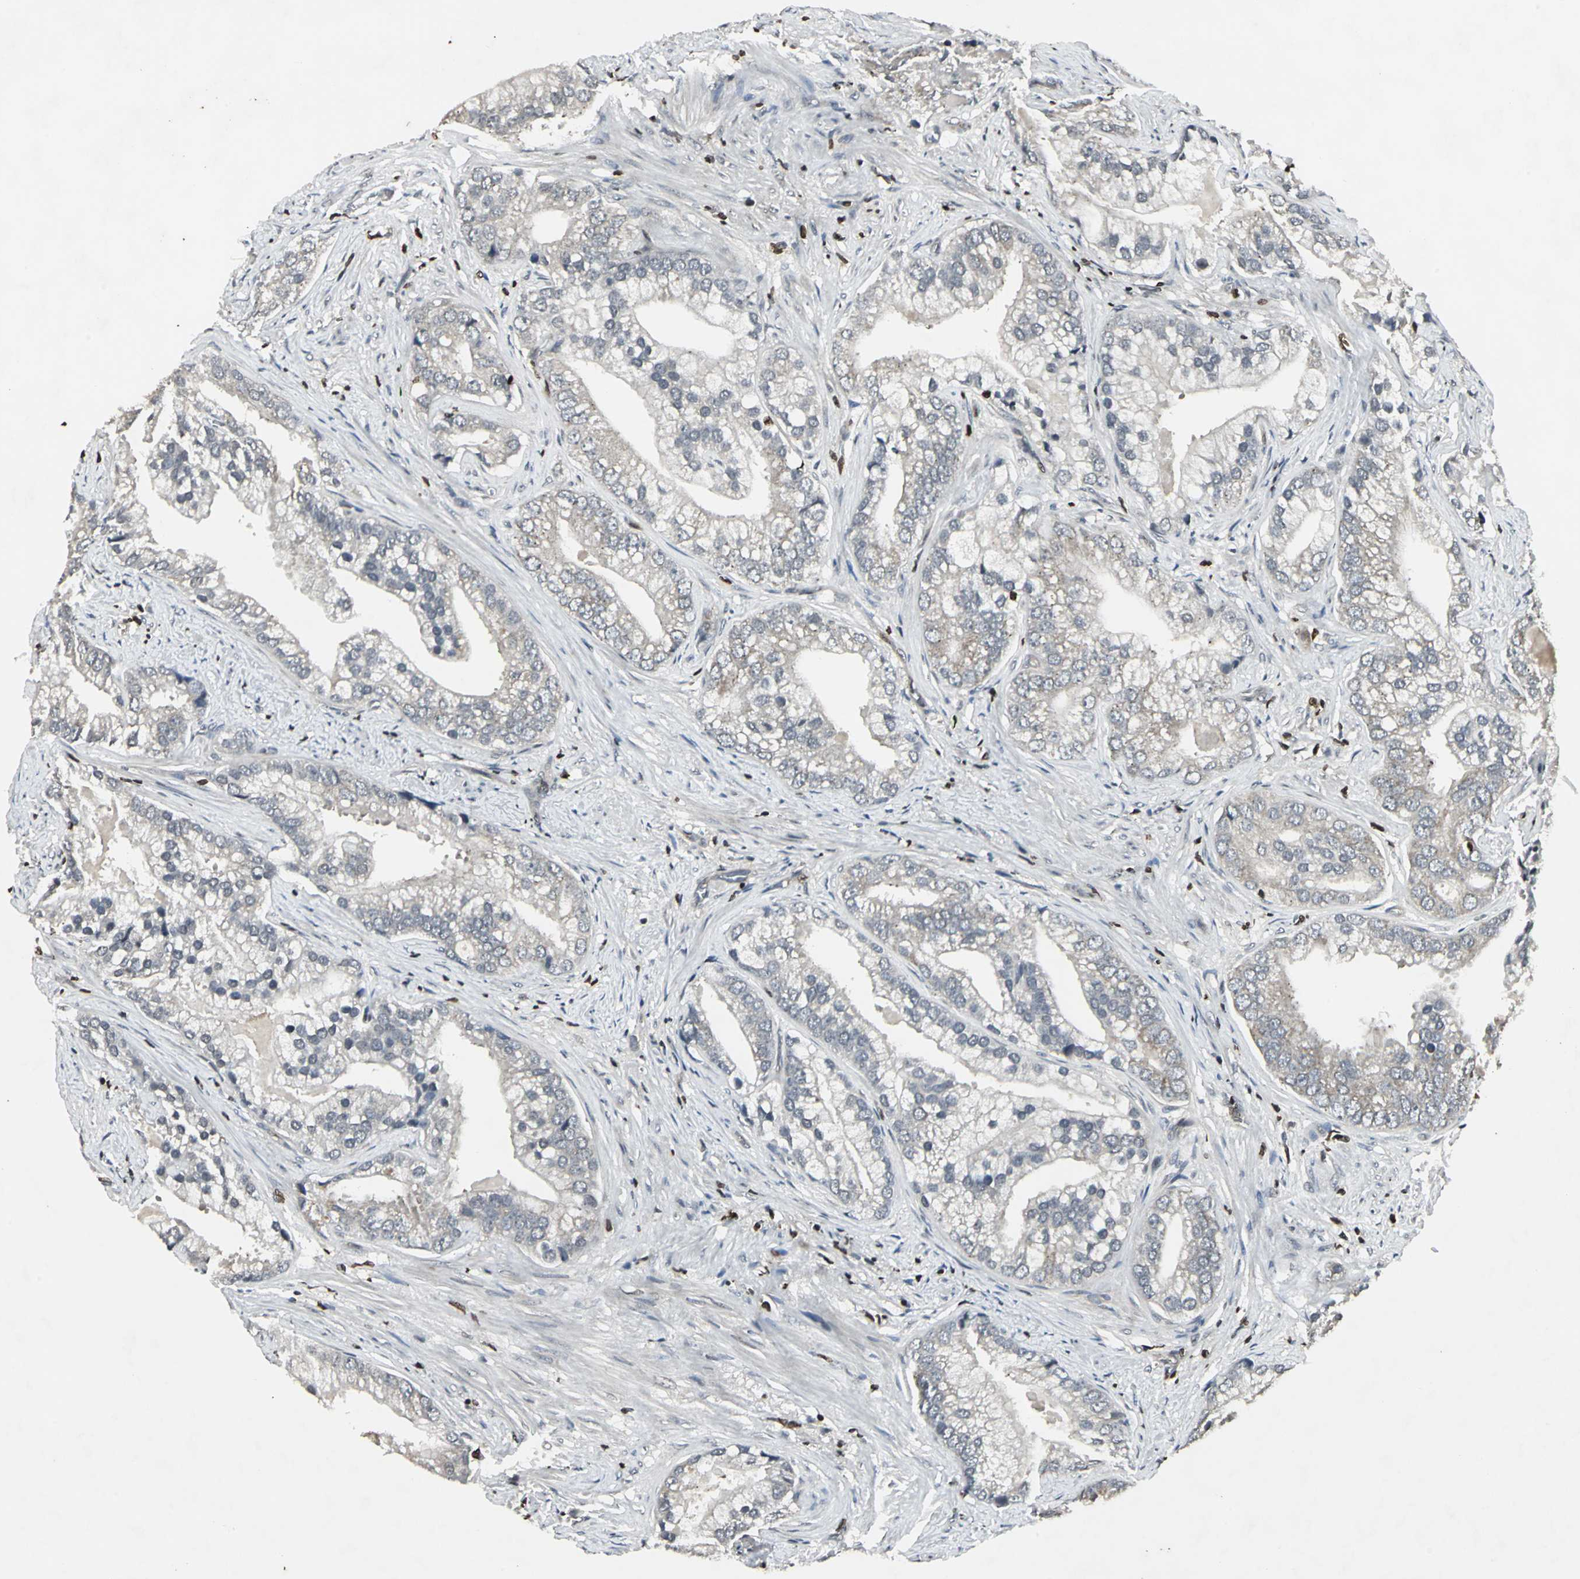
{"staining": {"intensity": "weak", "quantity": "<25%", "location": "cytoplasmic/membranous"}, "tissue": "prostate cancer", "cell_type": "Tumor cells", "image_type": "cancer", "snomed": [{"axis": "morphology", "description": "Adenocarcinoma, Low grade"}, {"axis": "topography", "description": "Prostate"}], "caption": "This is an immunohistochemistry (IHC) micrograph of human prostate cancer (adenocarcinoma (low-grade)). There is no expression in tumor cells.", "gene": "AHR", "patient": {"sex": "male", "age": 71}}